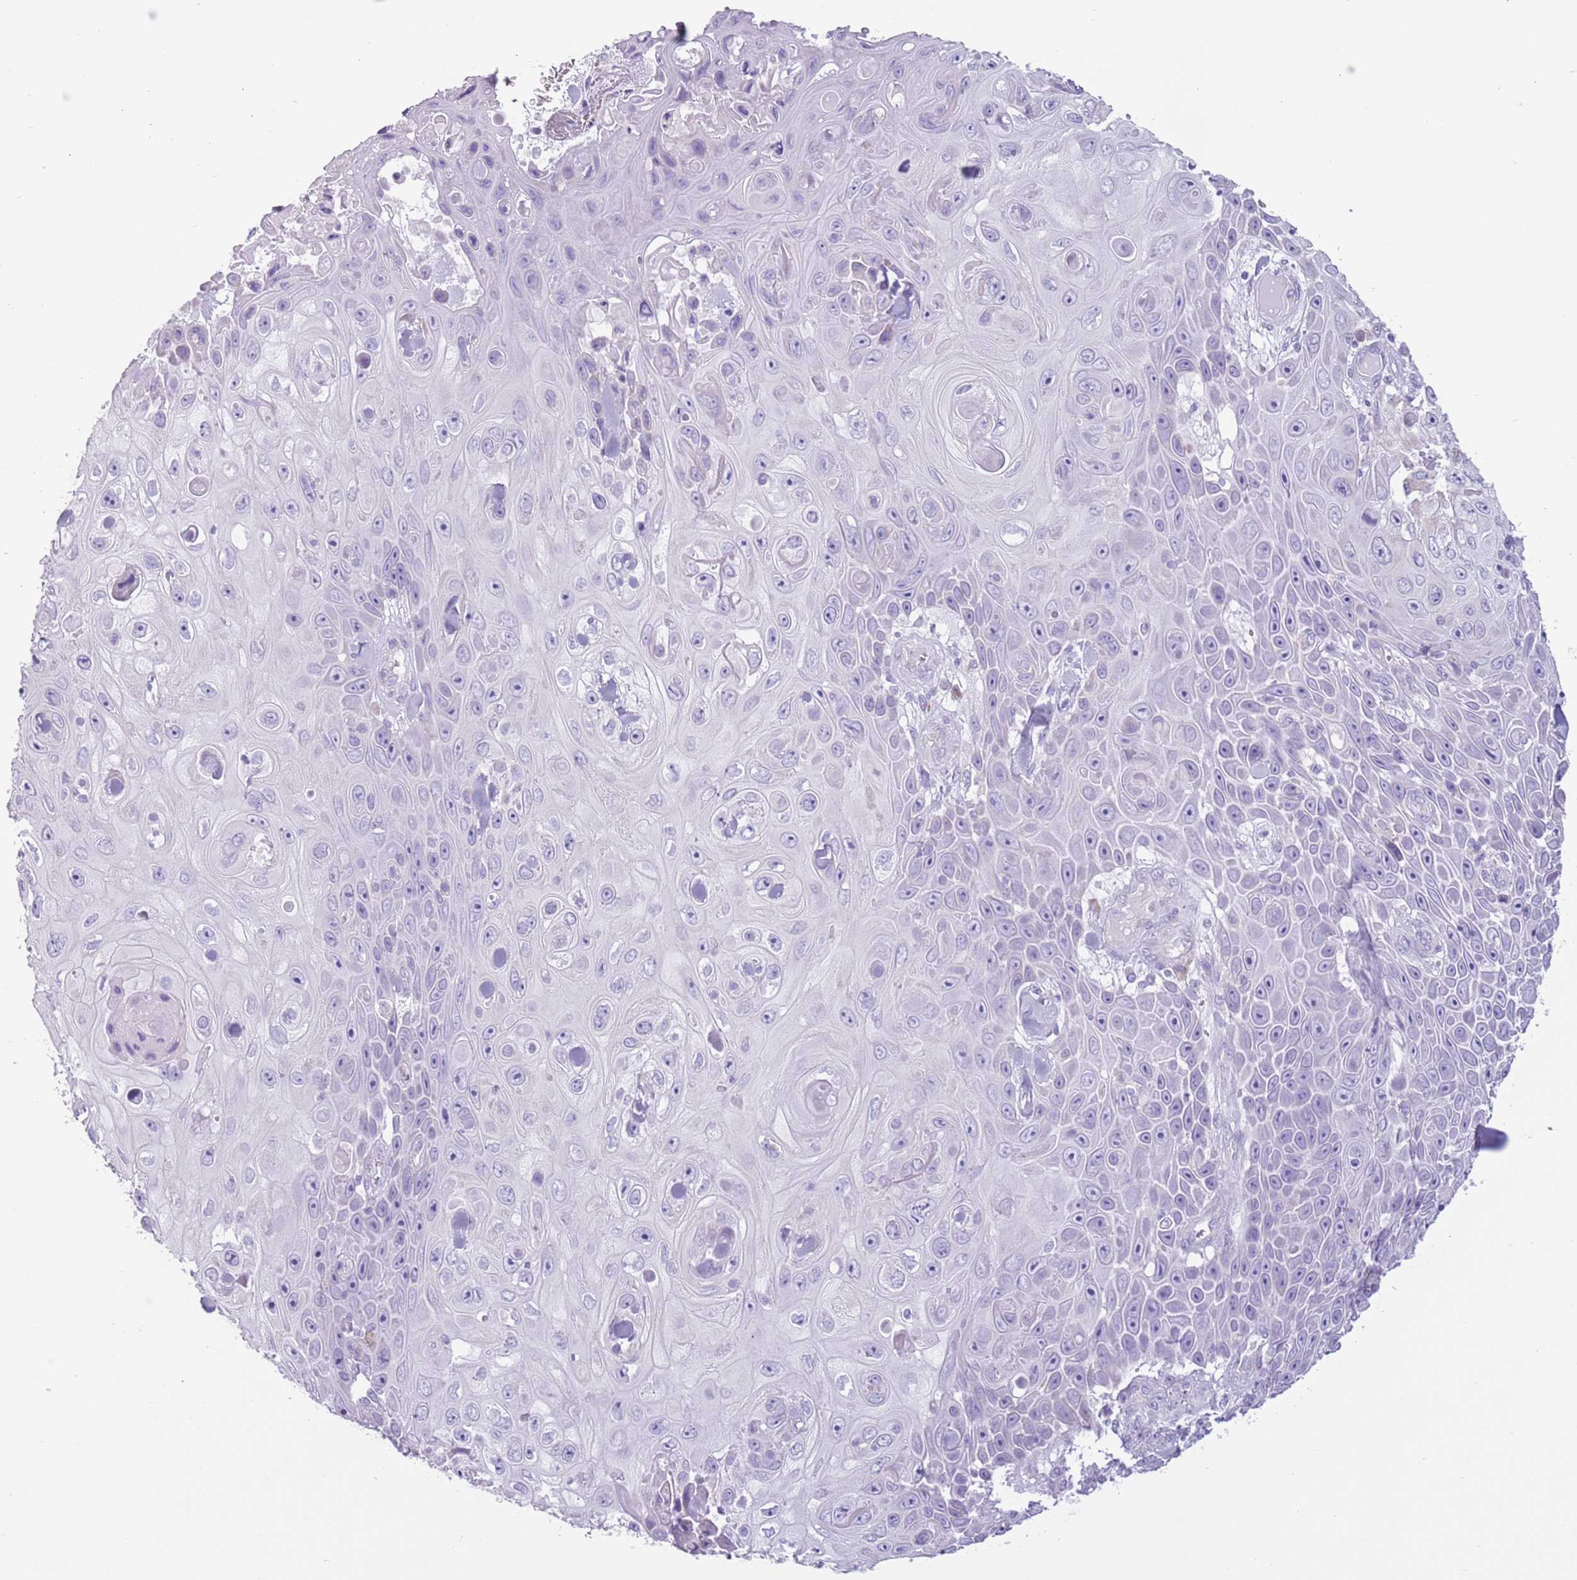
{"staining": {"intensity": "negative", "quantity": "none", "location": "none"}, "tissue": "skin cancer", "cell_type": "Tumor cells", "image_type": "cancer", "snomed": [{"axis": "morphology", "description": "Squamous cell carcinoma, NOS"}, {"axis": "topography", "description": "Skin"}], "caption": "This is an IHC histopathology image of skin cancer. There is no staining in tumor cells.", "gene": "HYOU1", "patient": {"sex": "male", "age": 82}}